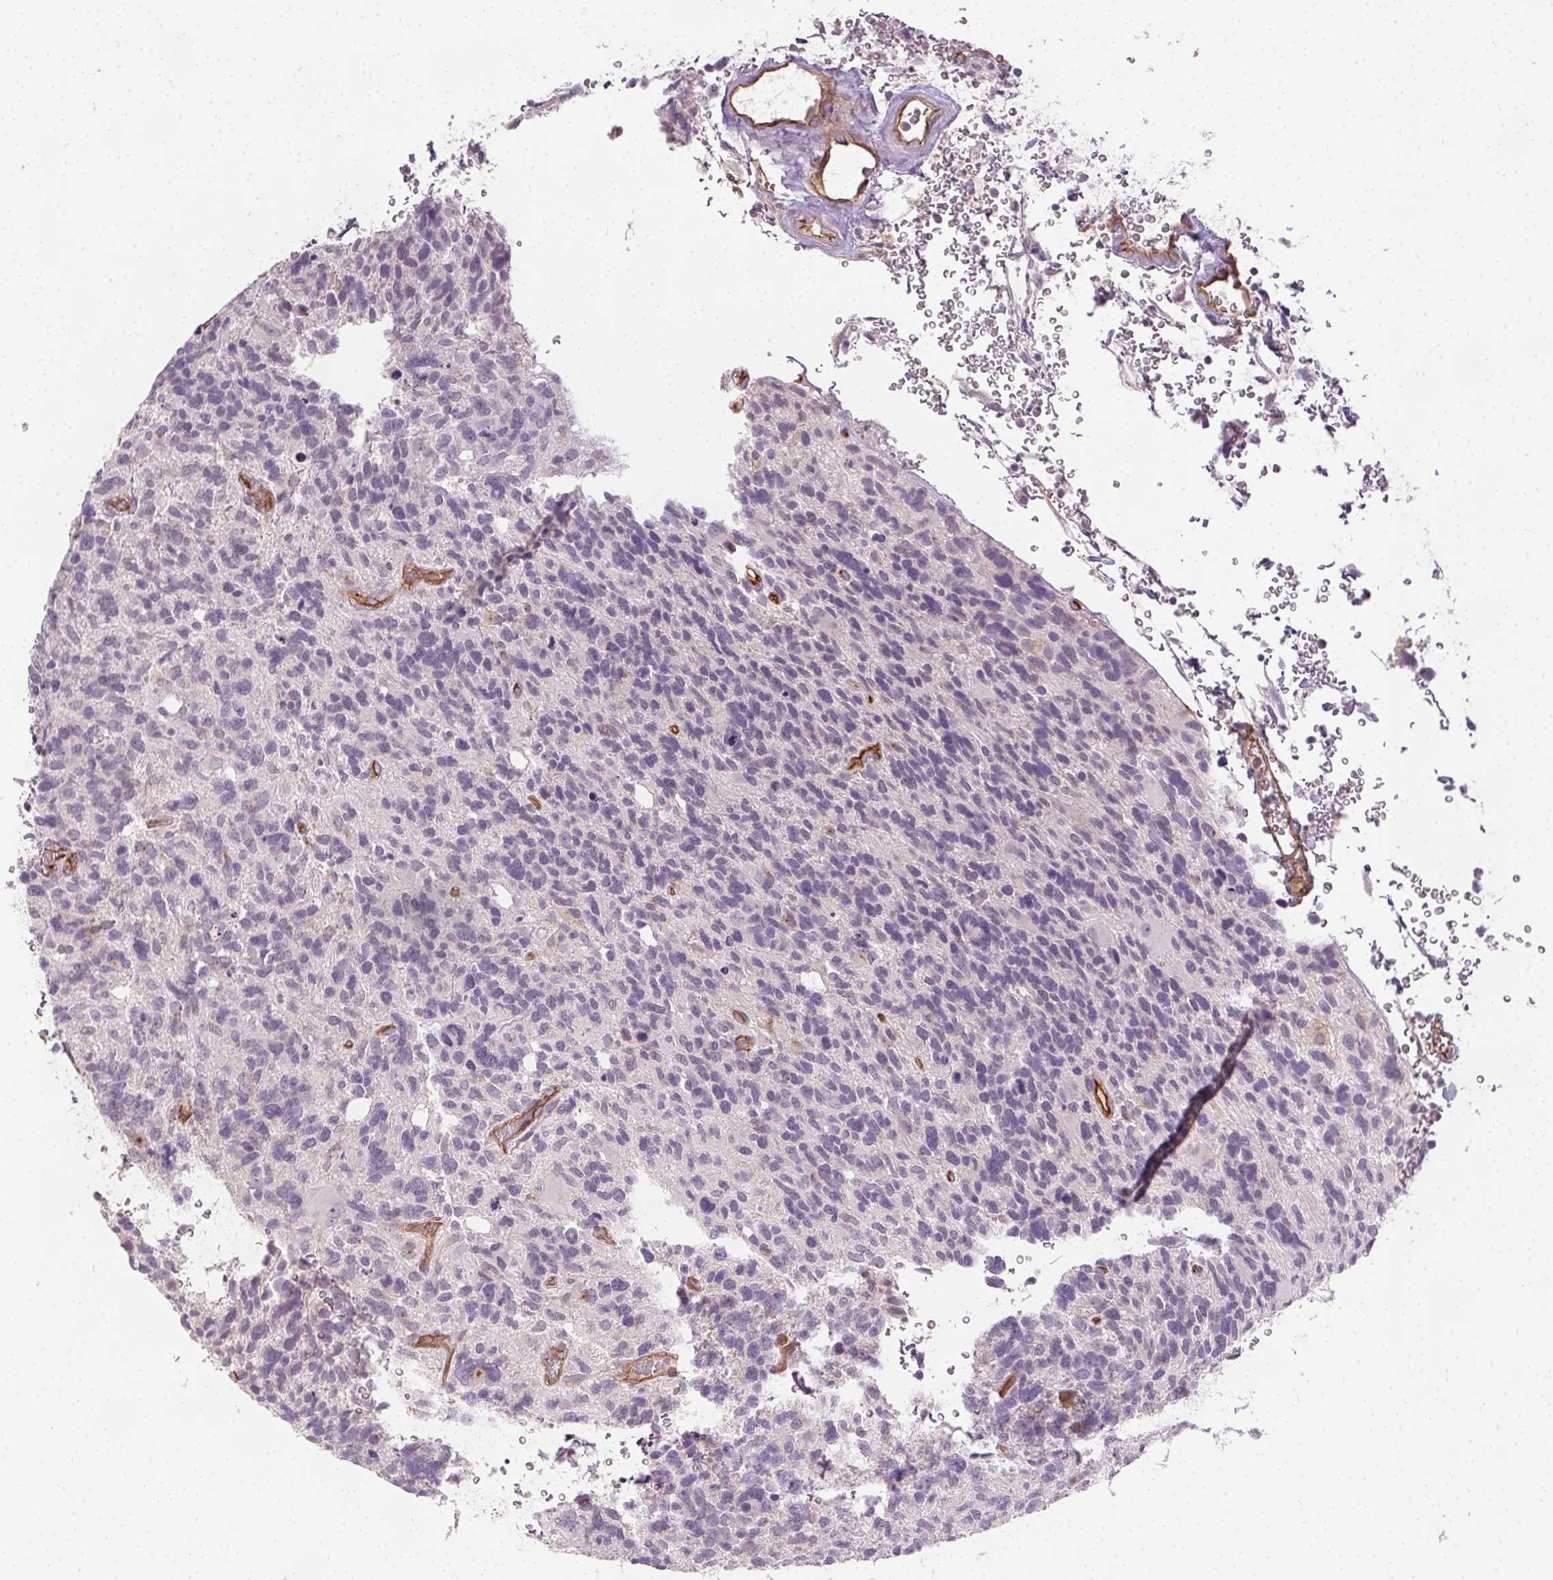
{"staining": {"intensity": "negative", "quantity": "none", "location": "none"}, "tissue": "glioma", "cell_type": "Tumor cells", "image_type": "cancer", "snomed": [{"axis": "morphology", "description": "Glioma, malignant, High grade"}, {"axis": "topography", "description": "Brain"}], "caption": "Protein analysis of glioma reveals no significant expression in tumor cells. Nuclei are stained in blue.", "gene": "PODXL", "patient": {"sex": "male", "age": 49}}